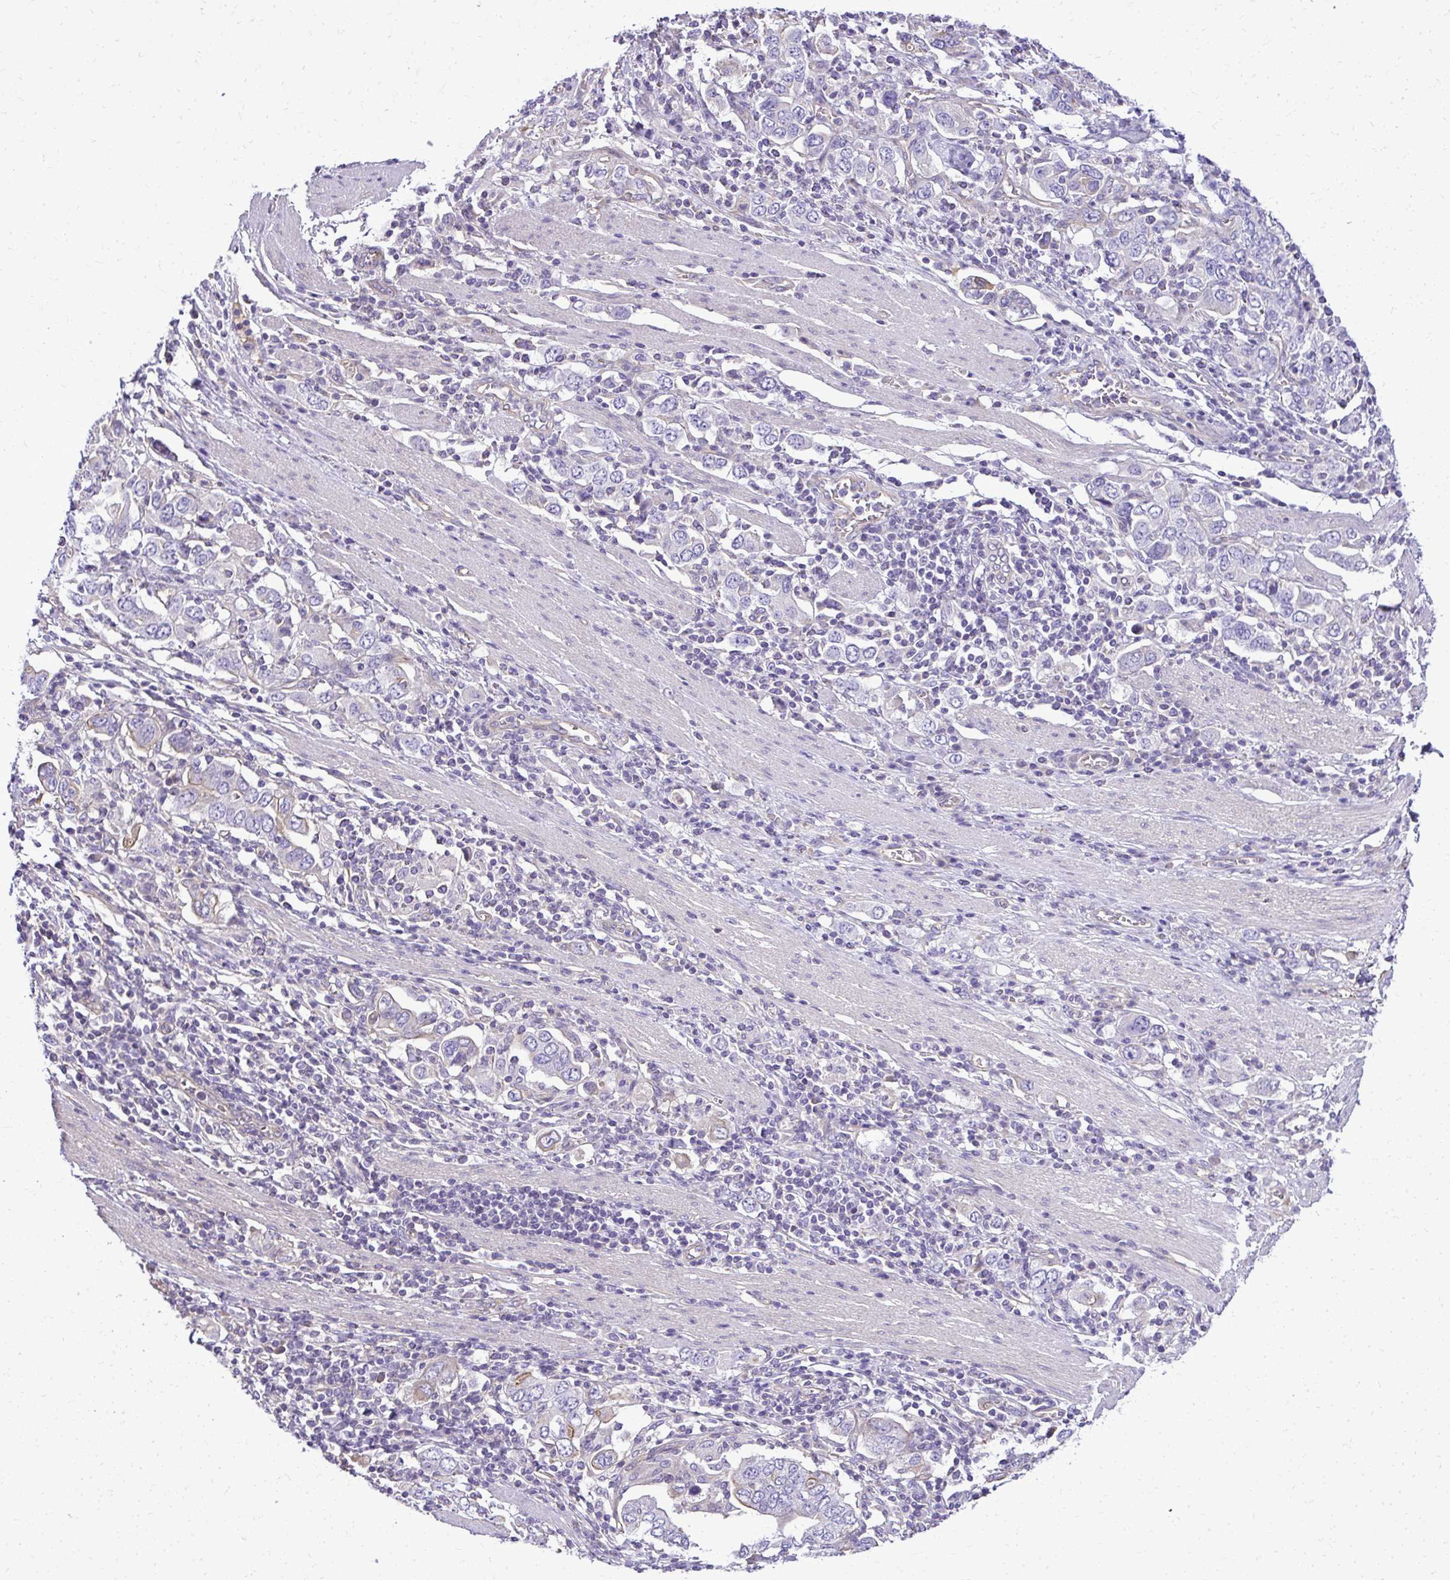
{"staining": {"intensity": "weak", "quantity": "<25%", "location": "cytoplasmic/membranous"}, "tissue": "stomach cancer", "cell_type": "Tumor cells", "image_type": "cancer", "snomed": [{"axis": "morphology", "description": "Adenocarcinoma, NOS"}, {"axis": "topography", "description": "Stomach, upper"}, {"axis": "topography", "description": "Stomach"}], "caption": "High magnification brightfield microscopy of adenocarcinoma (stomach) stained with DAB (3,3'-diaminobenzidine) (brown) and counterstained with hematoxylin (blue): tumor cells show no significant expression.", "gene": "RUNDC3B", "patient": {"sex": "male", "age": 62}}